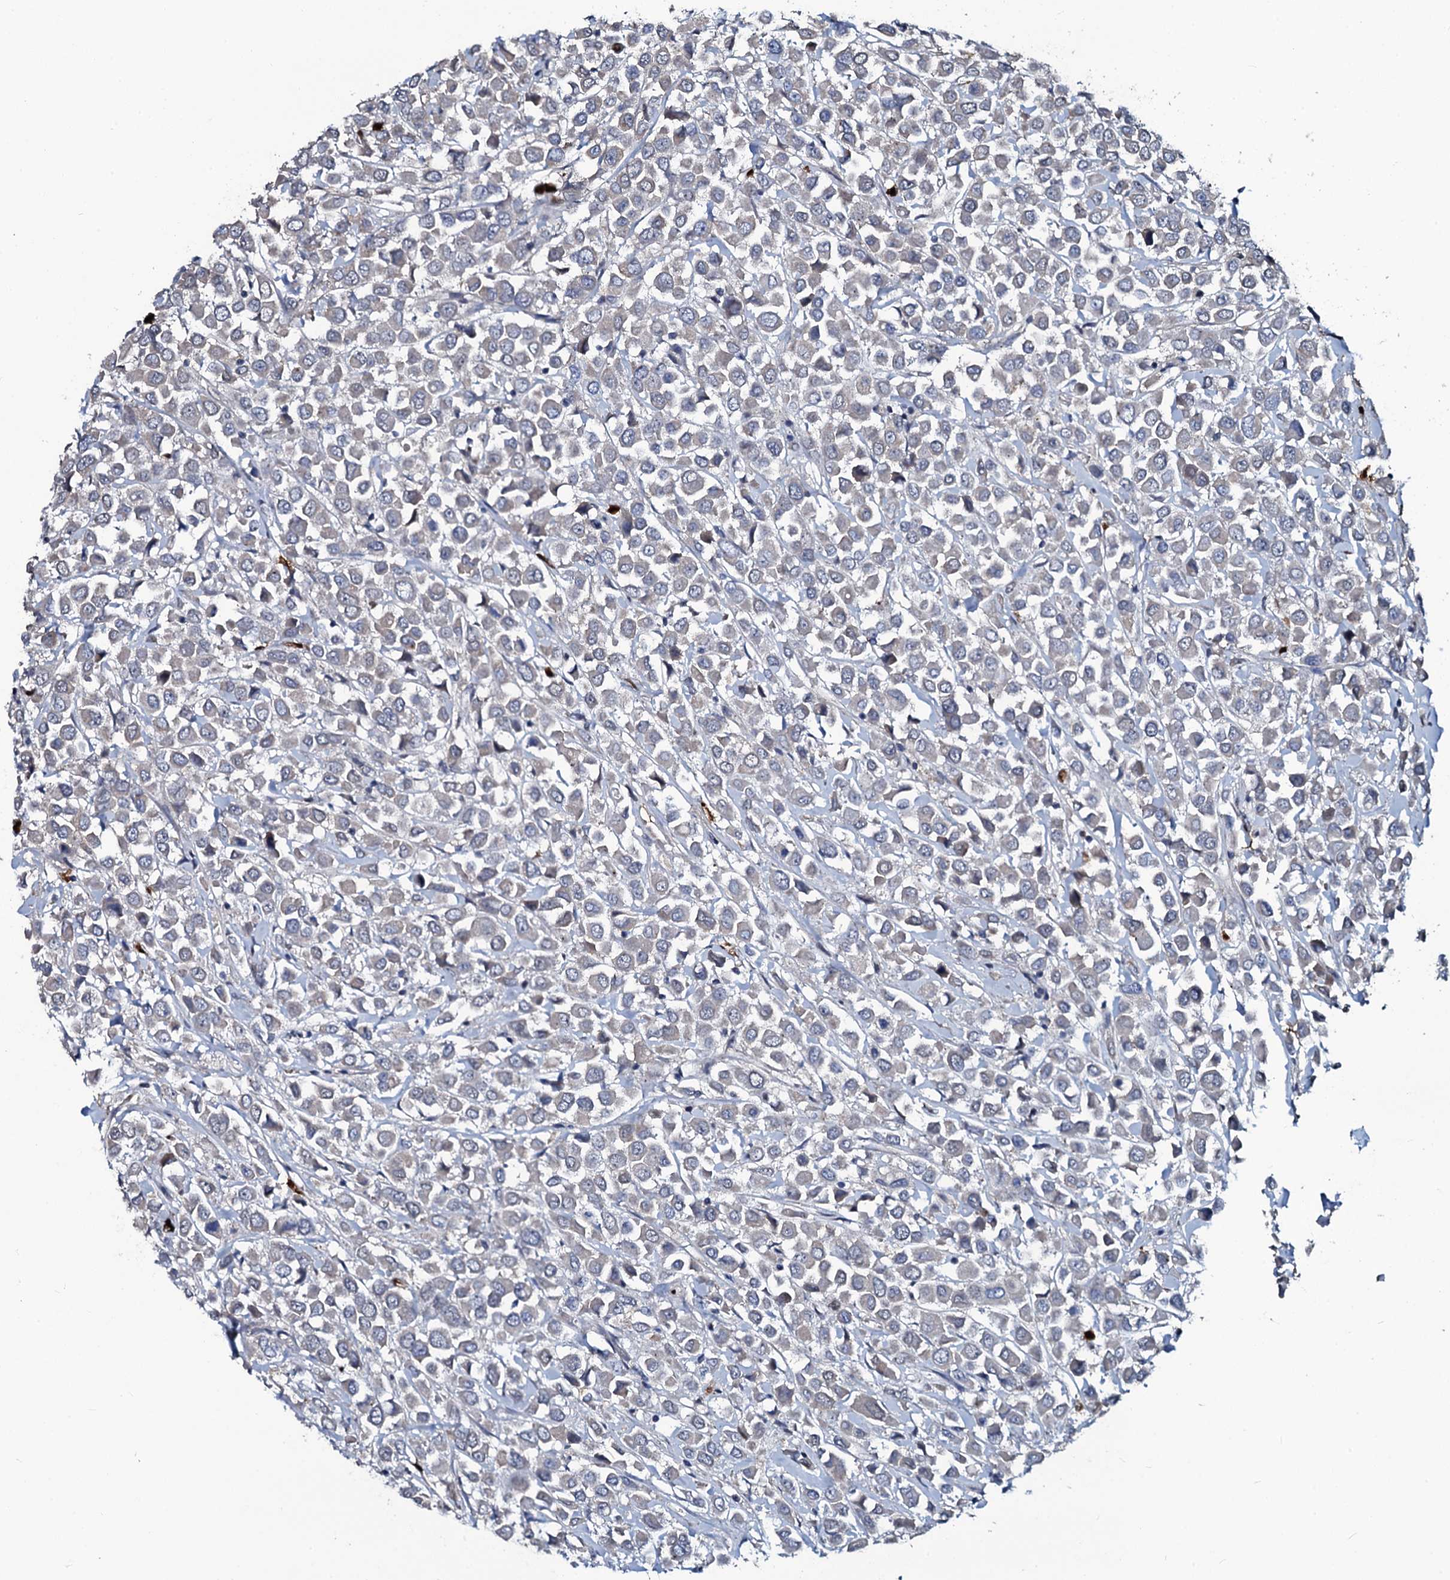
{"staining": {"intensity": "negative", "quantity": "none", "location": "none"}, "tissue": "breast cancer", "cell_type": "Tumor cells", "image_type": "cancer", "snomed": [{"axis": "morphology", "description": "Duct carcinoma"}, {"axis": "topography", "description": "Breast"}], "caption": "The photomicrograph shows no significant positivity in tumor cells of breast cancer (infiltrating ductal carcinoma). The staining was performed using DAB to visualize the protein expression in brown, while the nuclei were stained in blue with hematoxylin (Magnification: 20x).", "gene": "USPL1", "patient": {"sex": "female", "age": 61}}